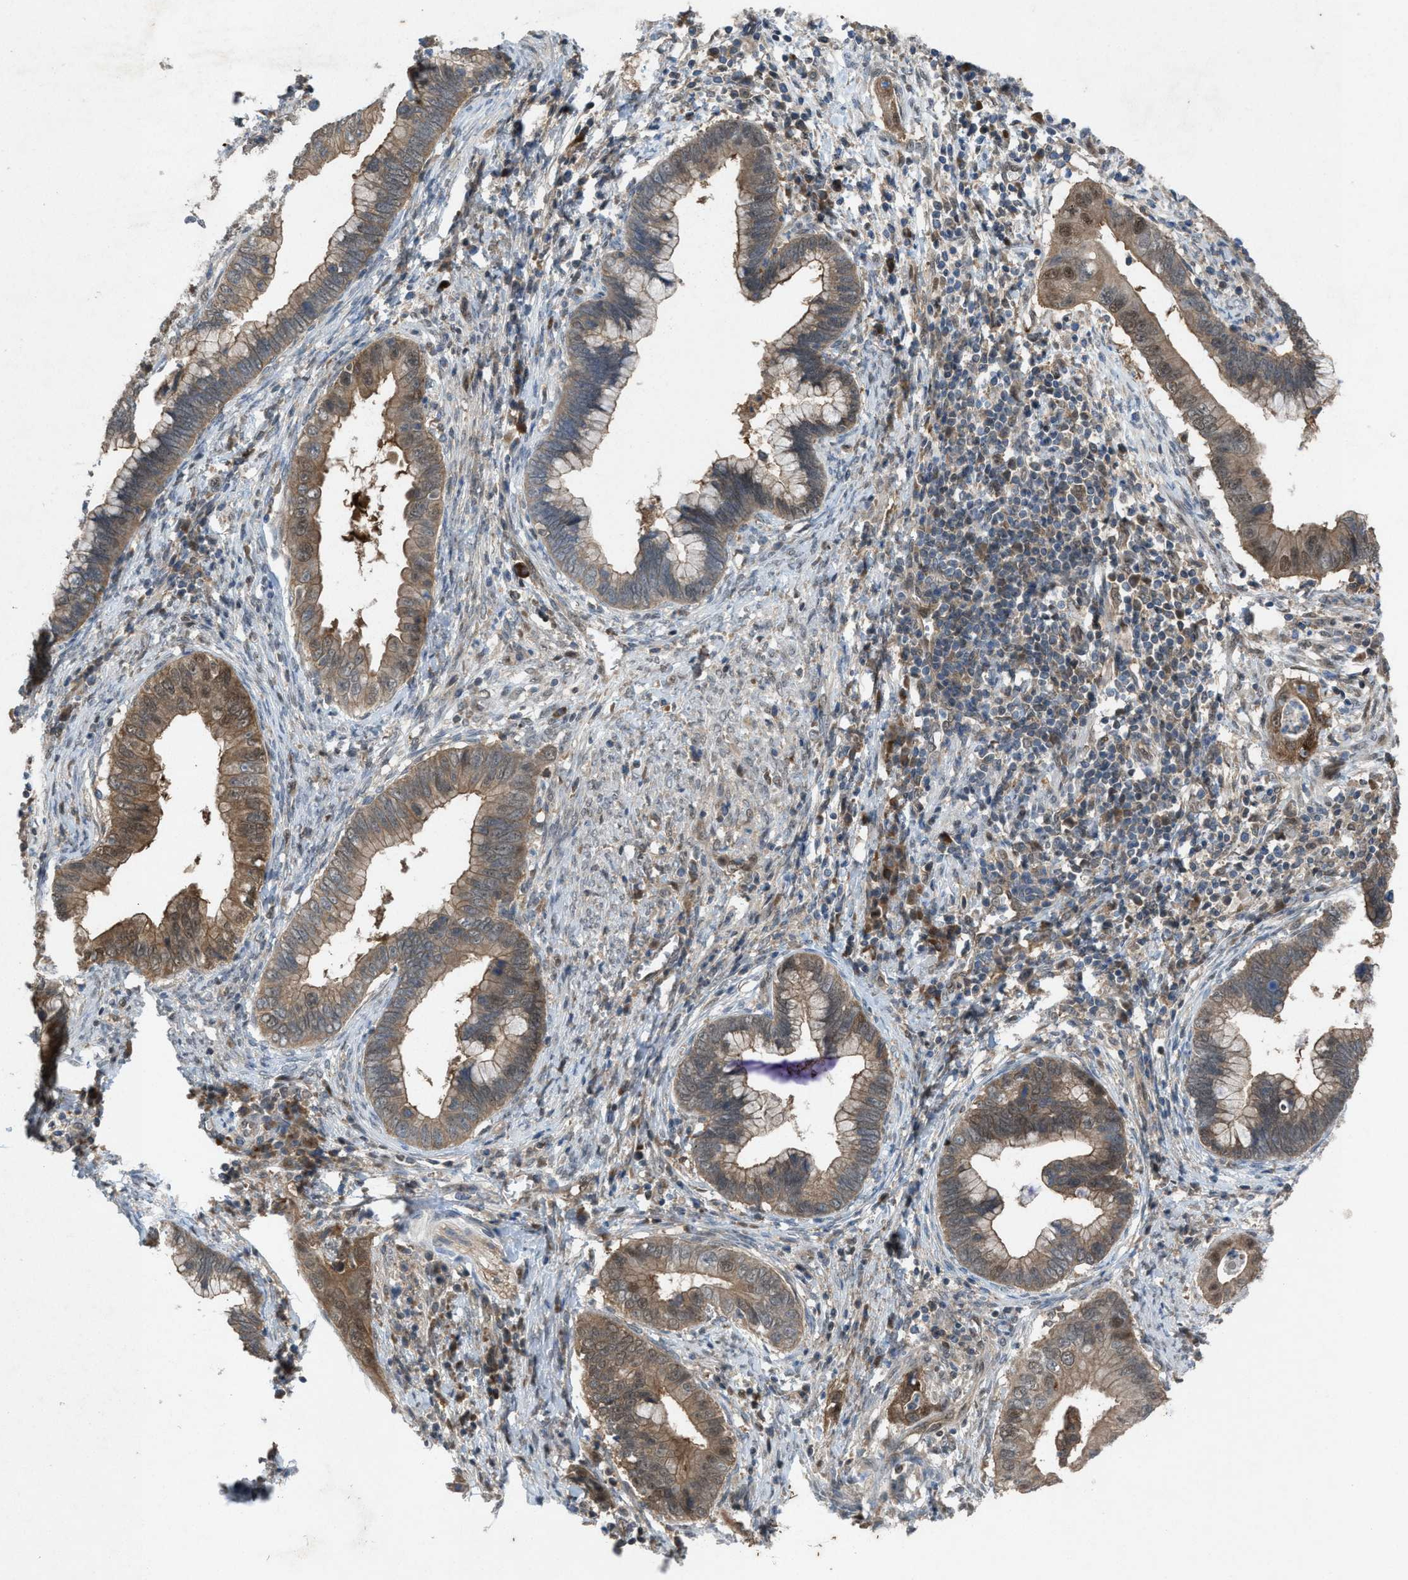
{"staining": {"intensity": "moderate", "quantity": ">75%", "location": "cytoplasmic/membranous,nuclear"}, "tissue": "cervical cancer", "cell_type": "Tumor cells", "image_type": "cancer", "snomed": [{"axis": "morphology", "description": "Adenocarcinoma, NOS"}, {"axis": "topography", "description": "Cervix"}], "caption": "An IHC image of neoplastic tissue is shown. Protein staining in brown highlights moderate cytoplasmic/membranous and nuclear positivity in cervical cancer (adenocarcinoma) within tumor cells.", "gene": "PLAA", "patient": {"sex": "female", "age": 44}}